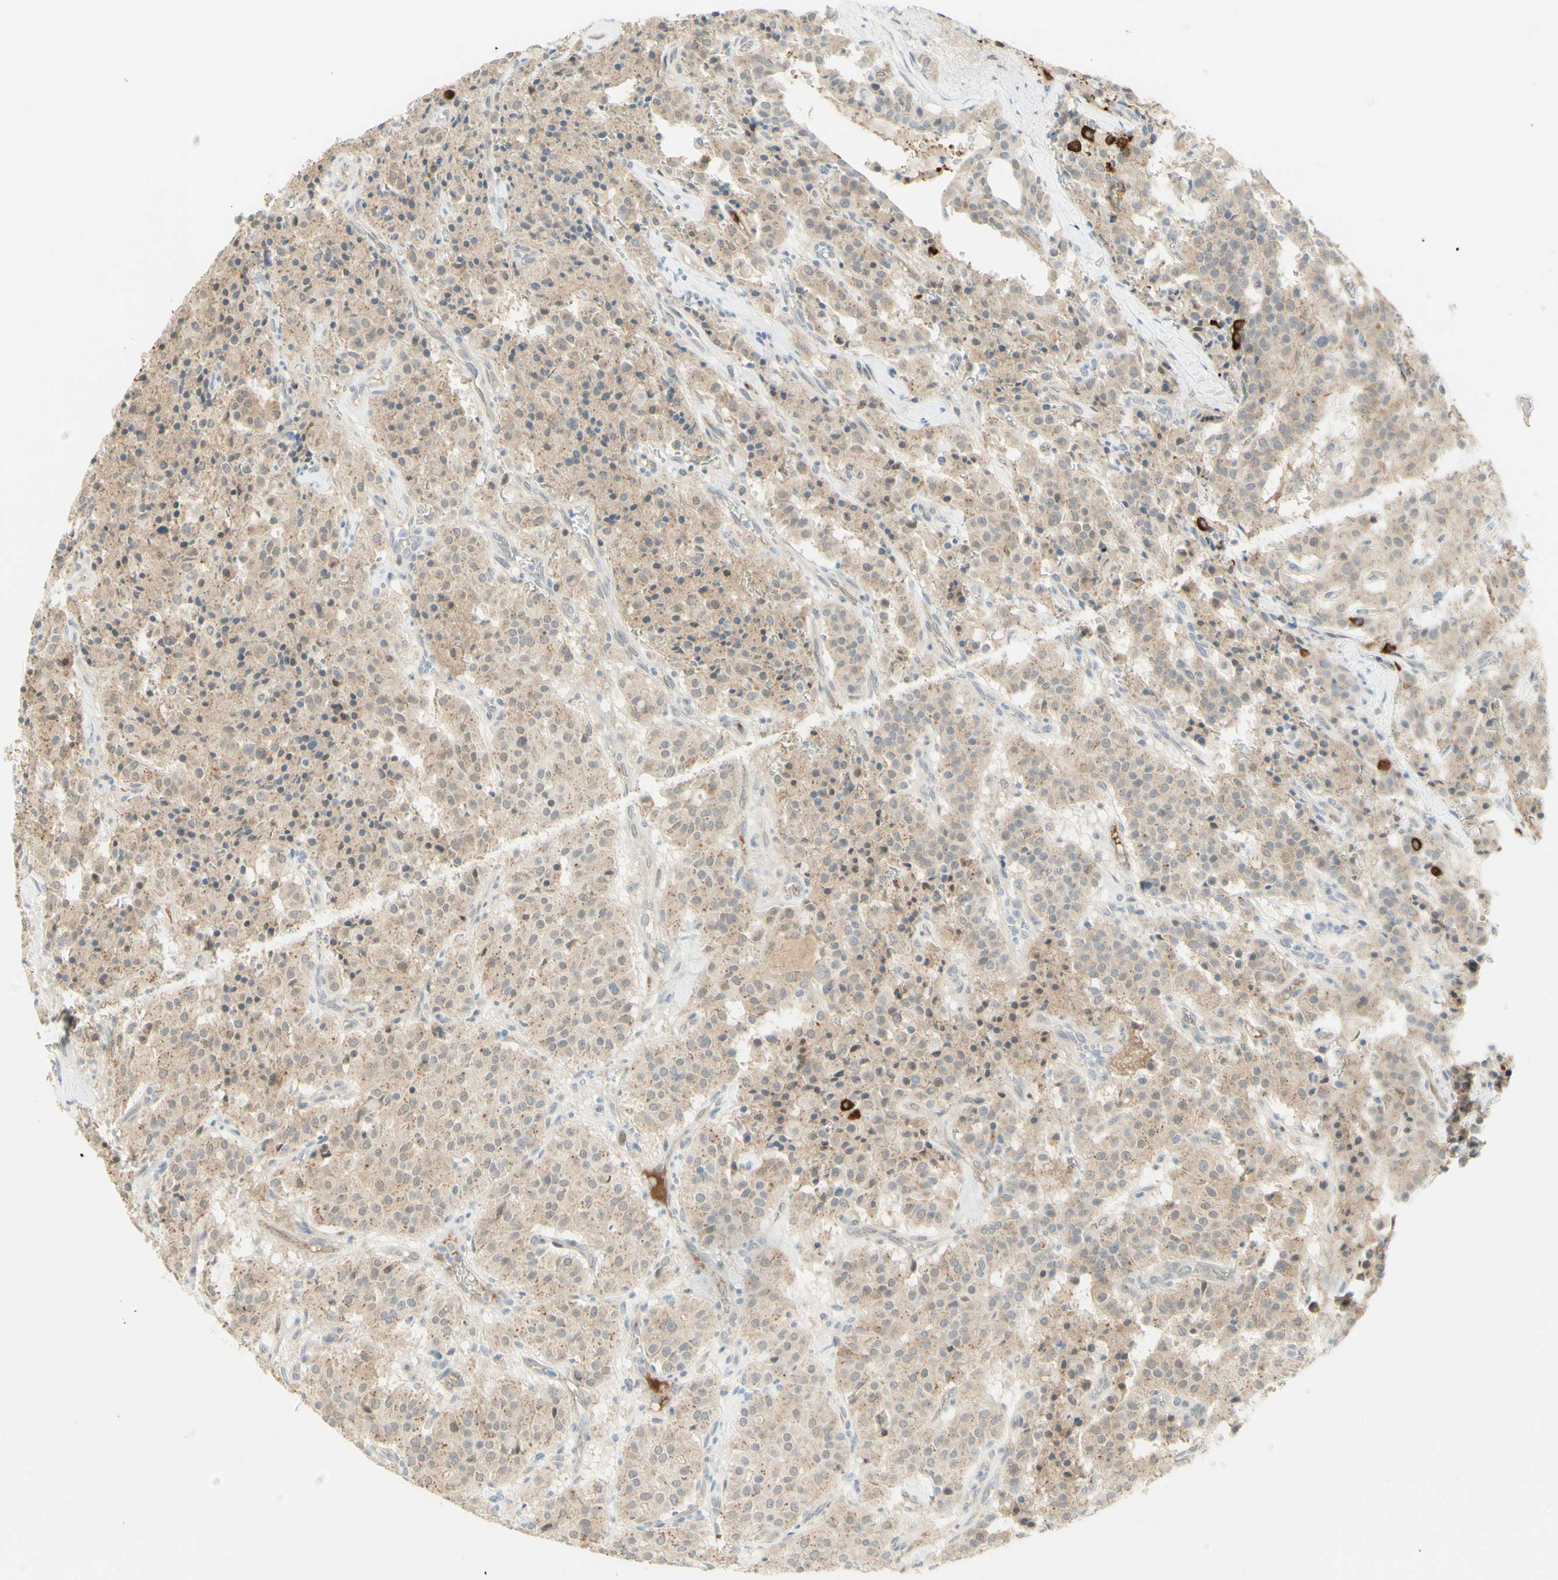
{"staining": {"intensity": "weak", "quantity": ">75%", "location": "cytoplasmic/membranous"}, "tissue": "carcinoid", "cell_type": "Tumor cells", "image_type": "cancer", "snomed": [{"axis": "morphology", "description": "Carcinoid, malignant, NOS"}, {"axis": "topography", "description": "Lung"}], "caption": "A brown stain highlights weak cytoplasmic/membranous positivity of a protein in carcinoid tumor cells. (DAB IHC with brightfield microscopy, high magnification).", "gene": "ANGPT2", "patient": {"sex": "male", "age": 30}}